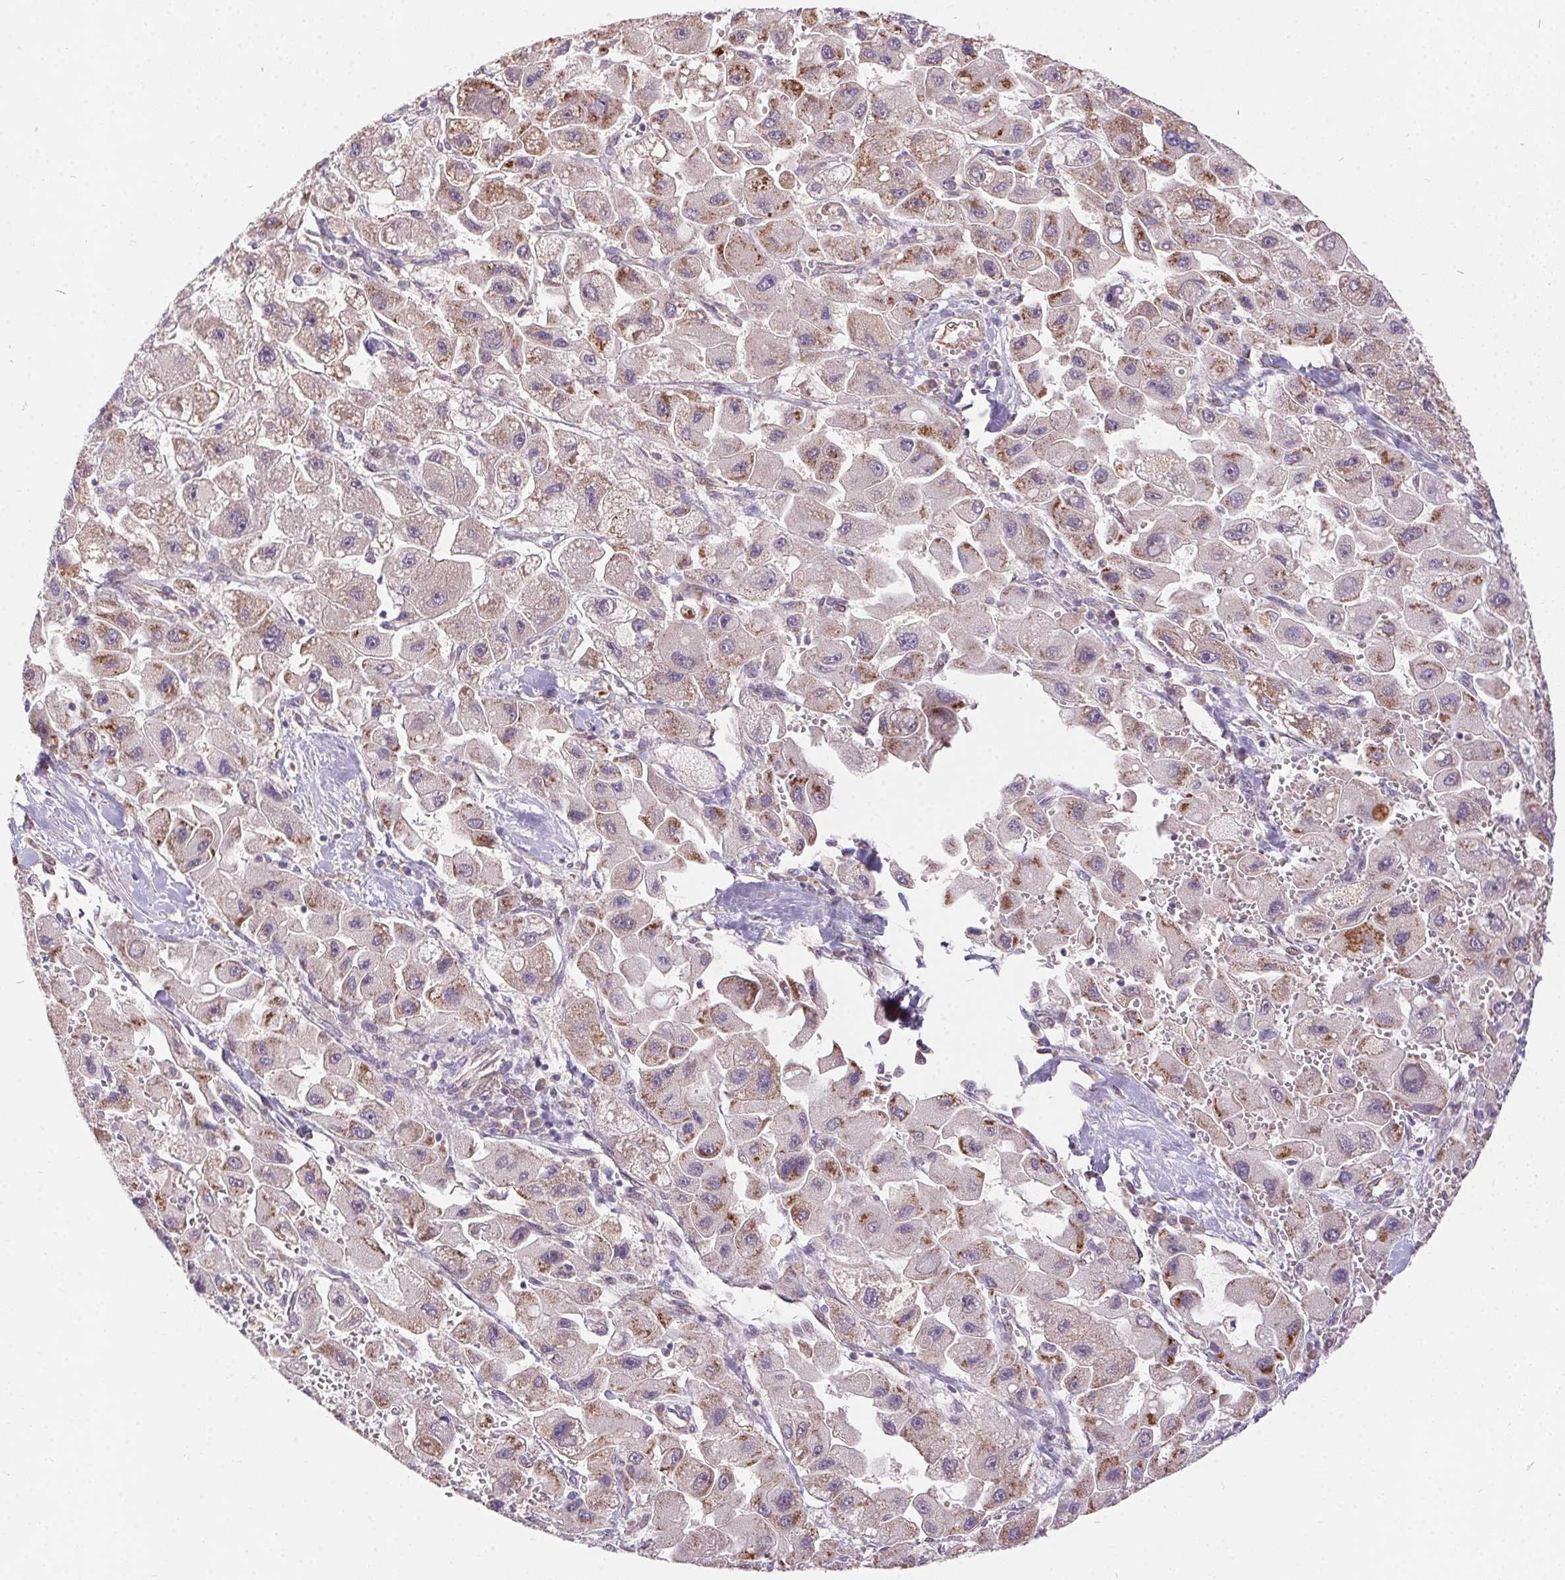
{"staining": {"intensity": "moderate", "quantity": "25%-75%", "location": "cytoplasmic/membranous"}, "tissue": "liver cancer", "cell_type": "Tumor cells", "image_type": "cancer", "snomed": [{"axis": "morphology", "description": "Carcinoma, Hepatocellular, NOS"}, {"axis": "topography", "description": "Liver"}], "caption": "A brown stain shows moderate cytoplasmic/membranous positivity of a protein in human liver cancer tumor cells.", "gene": "NUDT16", "patient": {"sex": "male", "age": 24}}